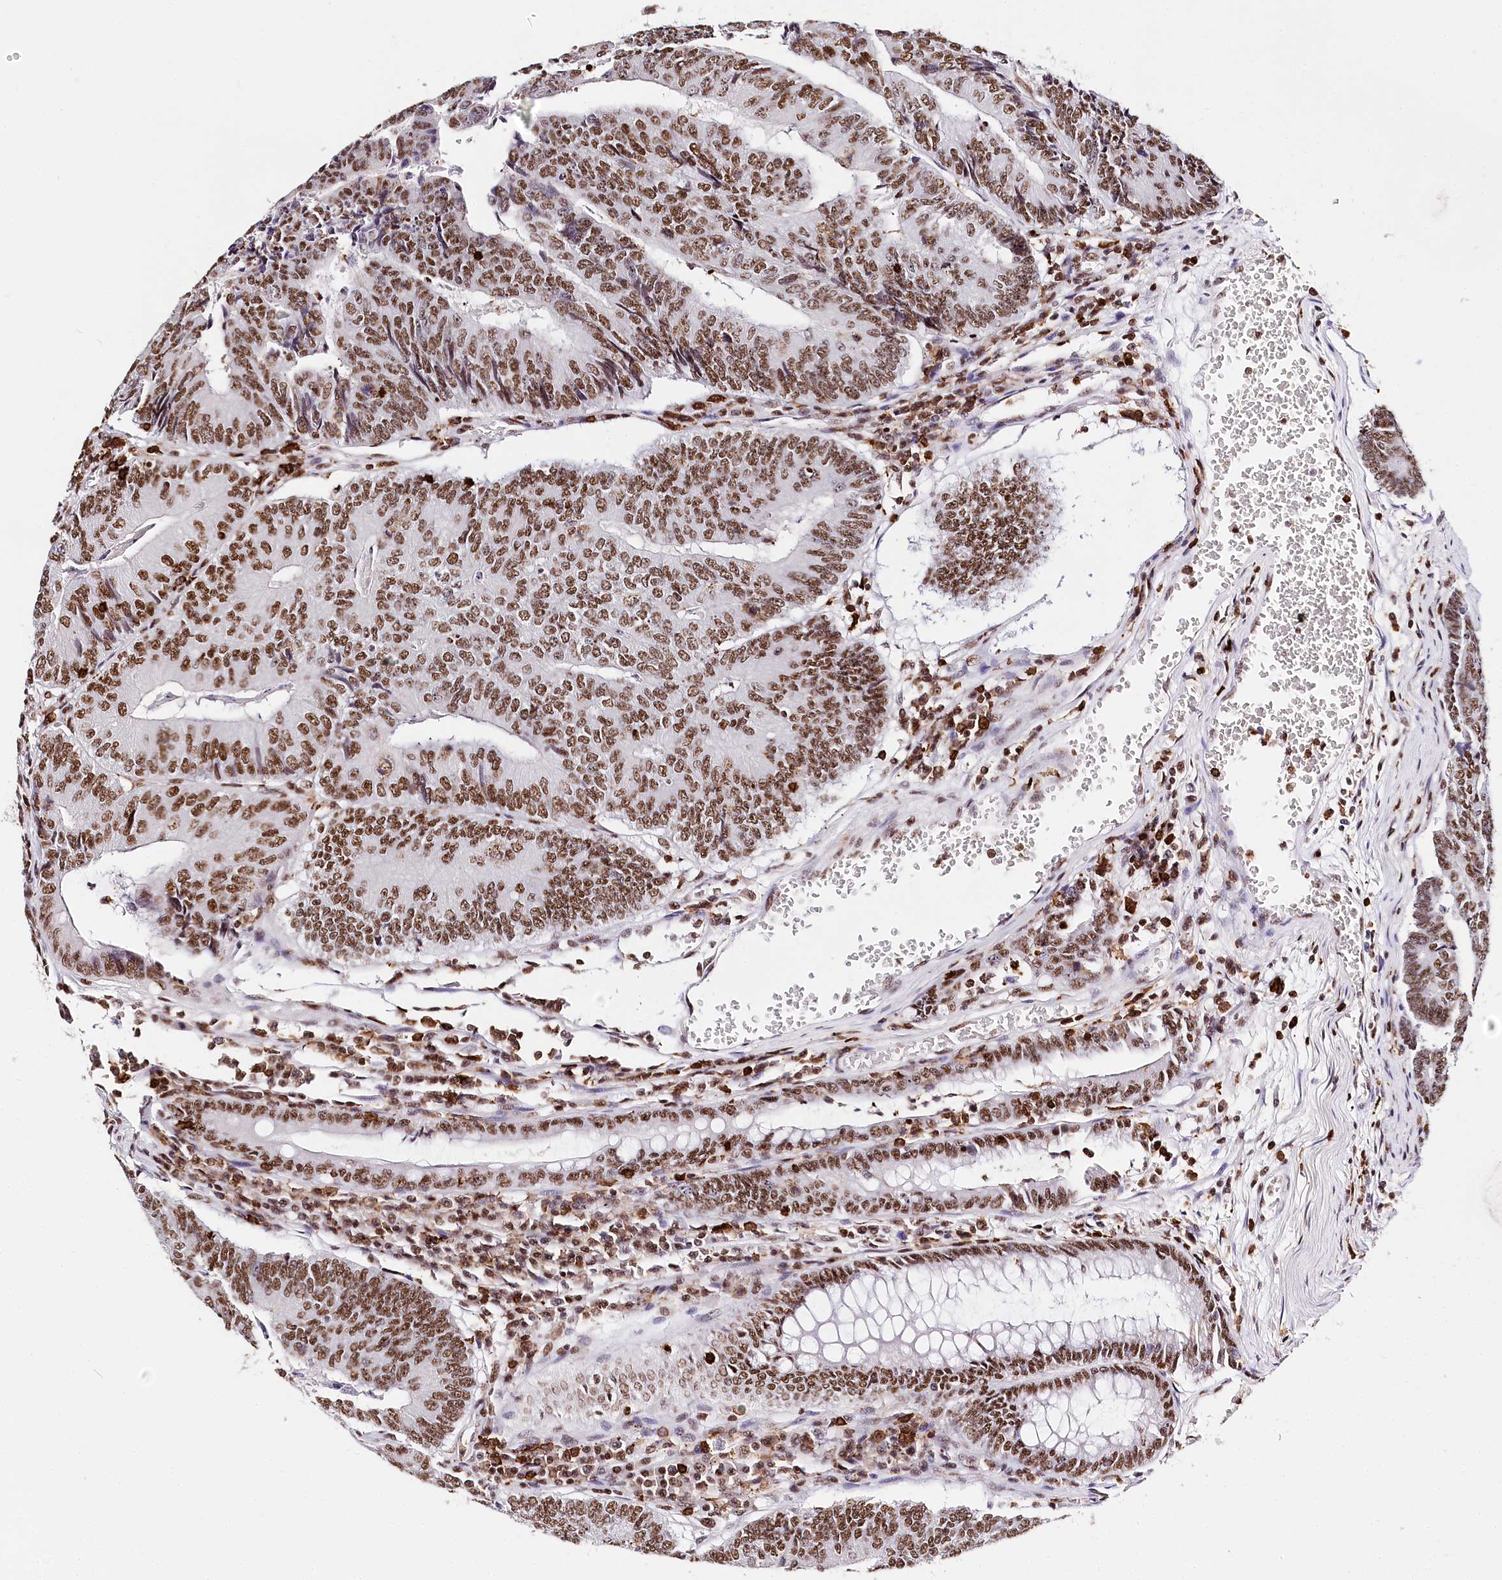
{"staining": {"intensity": "moderate", "quantity": ">75%", "location": "nuclear"}, "tissue": "colorectal cancer", "cell_type": "Tumor cells", "image_type": "cancer", "snomed": [{"axis": "morphology", "description": "Adenocarcinoma, NOS"}, {"axis": "topography", "description": "Colon"}], "caption": "Colorectal cancer (adenocarcinoma) stained with a protein marker reveals moderate staining in tumor cells.", "gene": "BARD1", "patient": {"sex": "female", "age": 67}}